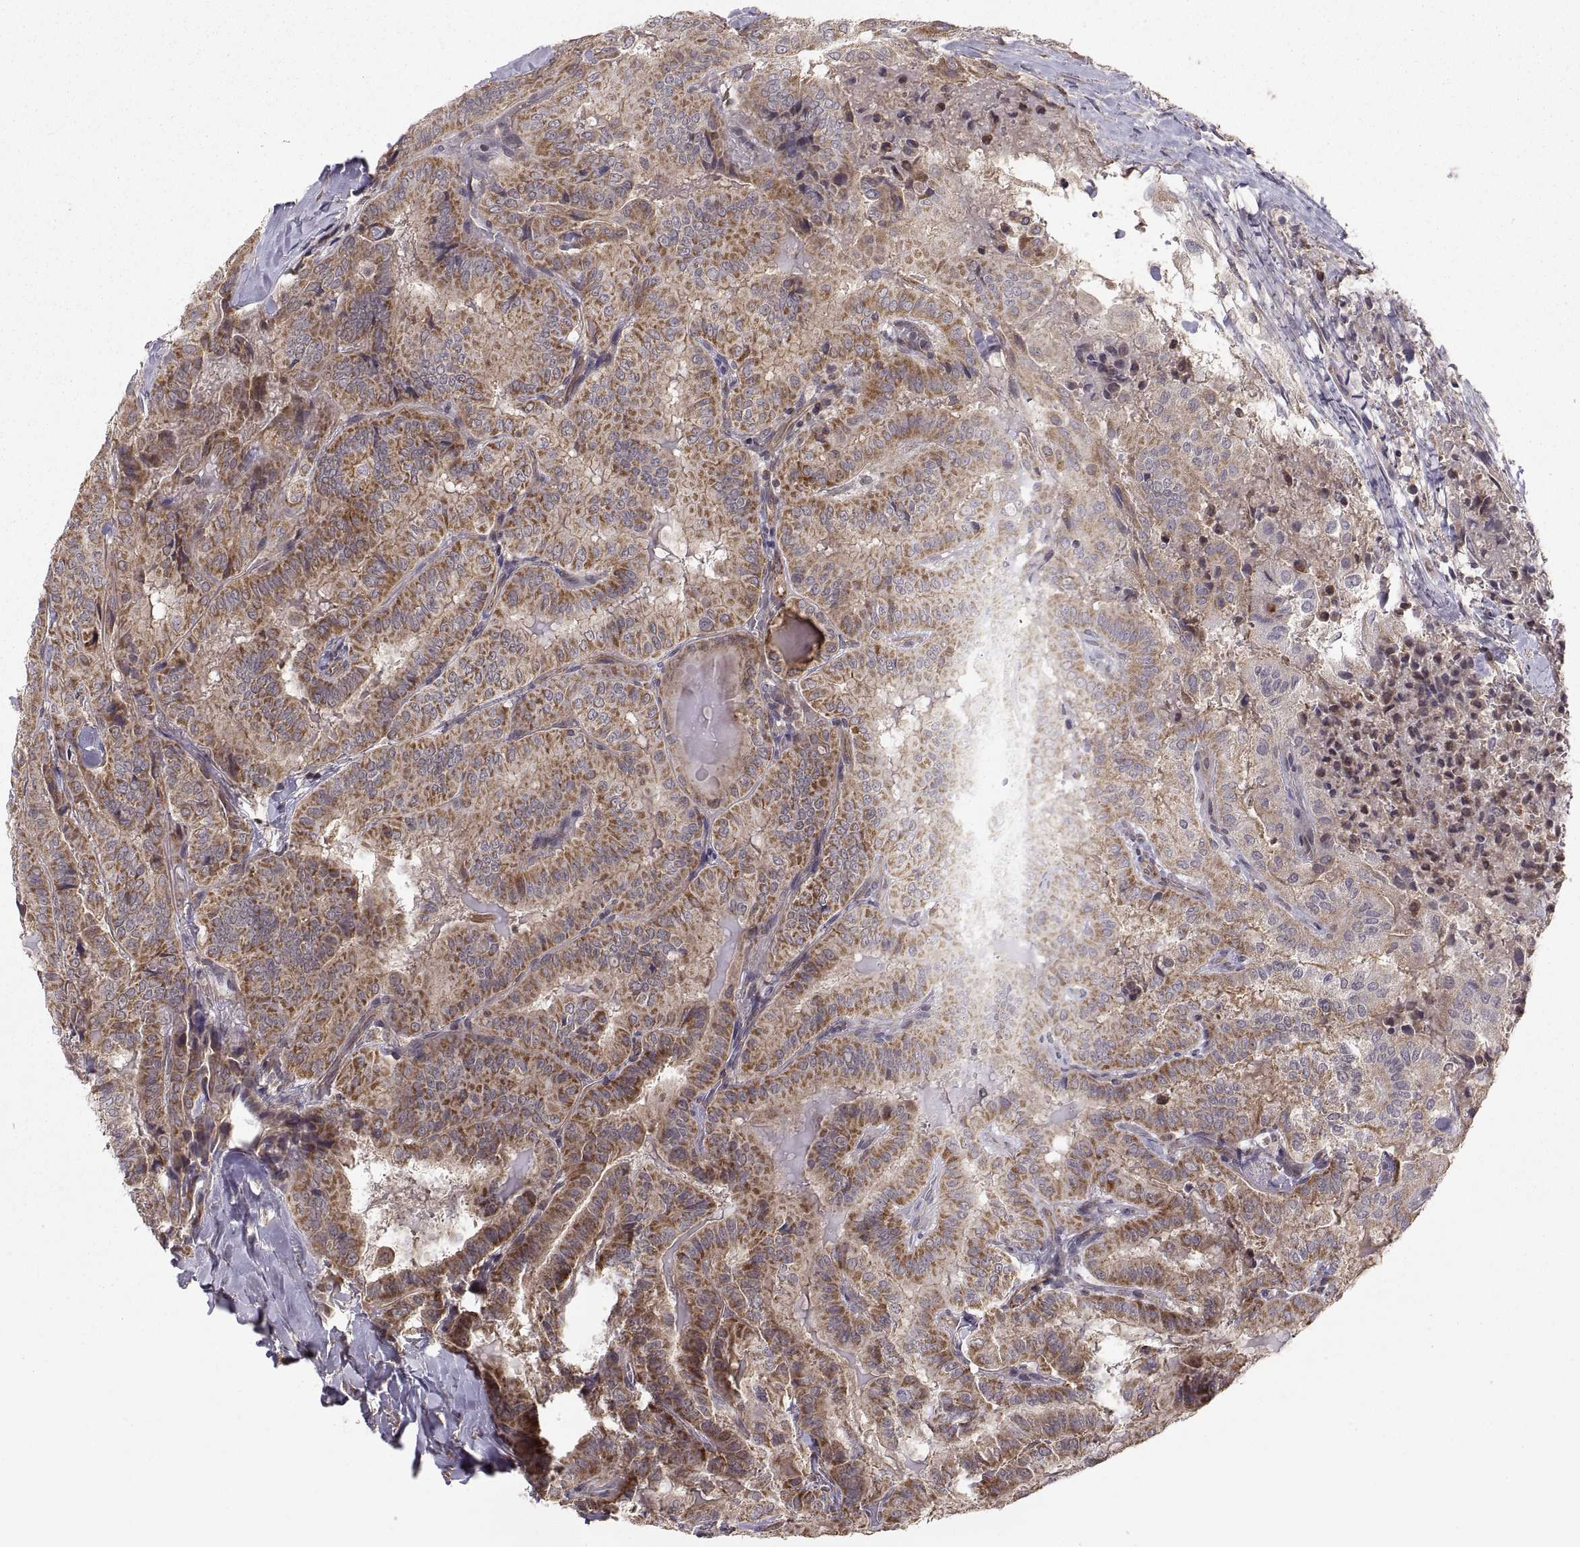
{"staining": {"intensity": "moderate", "quantity": "25%-75%", "location": "cytoplasmic/membranous"}, "tissue": "thyroid cancer", "cell_type": "Tumor cells", "image_type": "cancer", "snomed": [{"axis": "morphology", "description": "Papillary adenocarcinoma, NOS"}, {"axis": "topography", "description": "Thyroid gland"}], "caption": "Thyroid papillary adenocarcinoma stained with IHC displays moderate cytoplasmic/membranous expression in approximately 25%-75% of tumor cells. The protein of interest is shown in brown color, while the nuclei are stained blue.", "gene": "ABL2", "patient": {"sex": "female", "age": 68}}